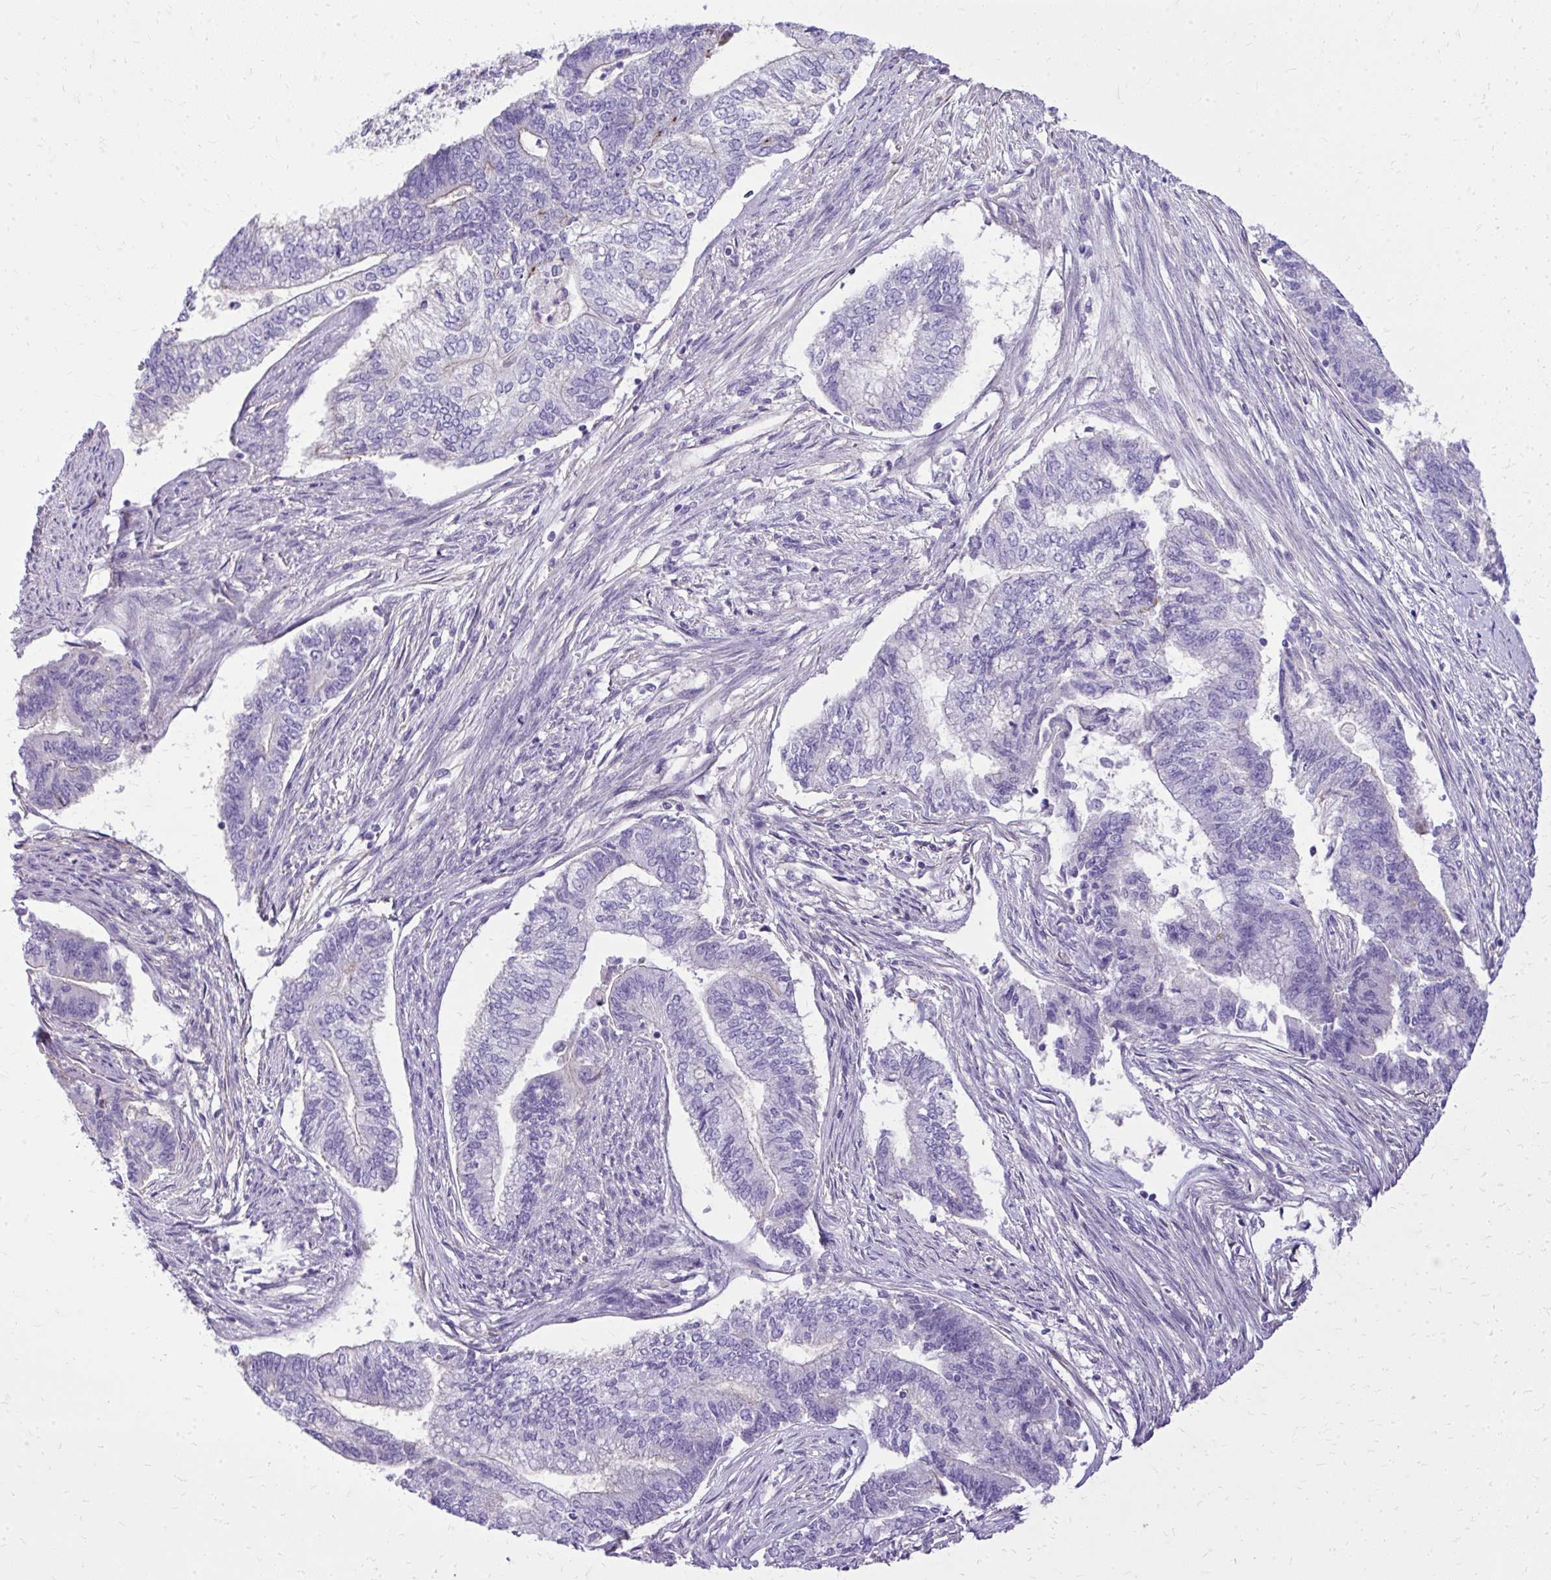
{"staining": {"intensity": "weak", "quantity": "<25%", "location": "cytoplasmic/membranous"}, "tissue": "endometrial cancer", "cell_type": "Tumor cells", "image_type": "cancer", "snomed": [{"axis": "morphology", "description": "Adenocarcinoma, NOS"}, {"axis": "topography", "description": "Endometrium"}], "caption": "Immunohistochemical staining of endometrial cancer (adenocarcinoma) reveals no significant staining in tumor cells.", "gene": "RUNDC3B", "patient": {"sex": "female", "age": 65}}